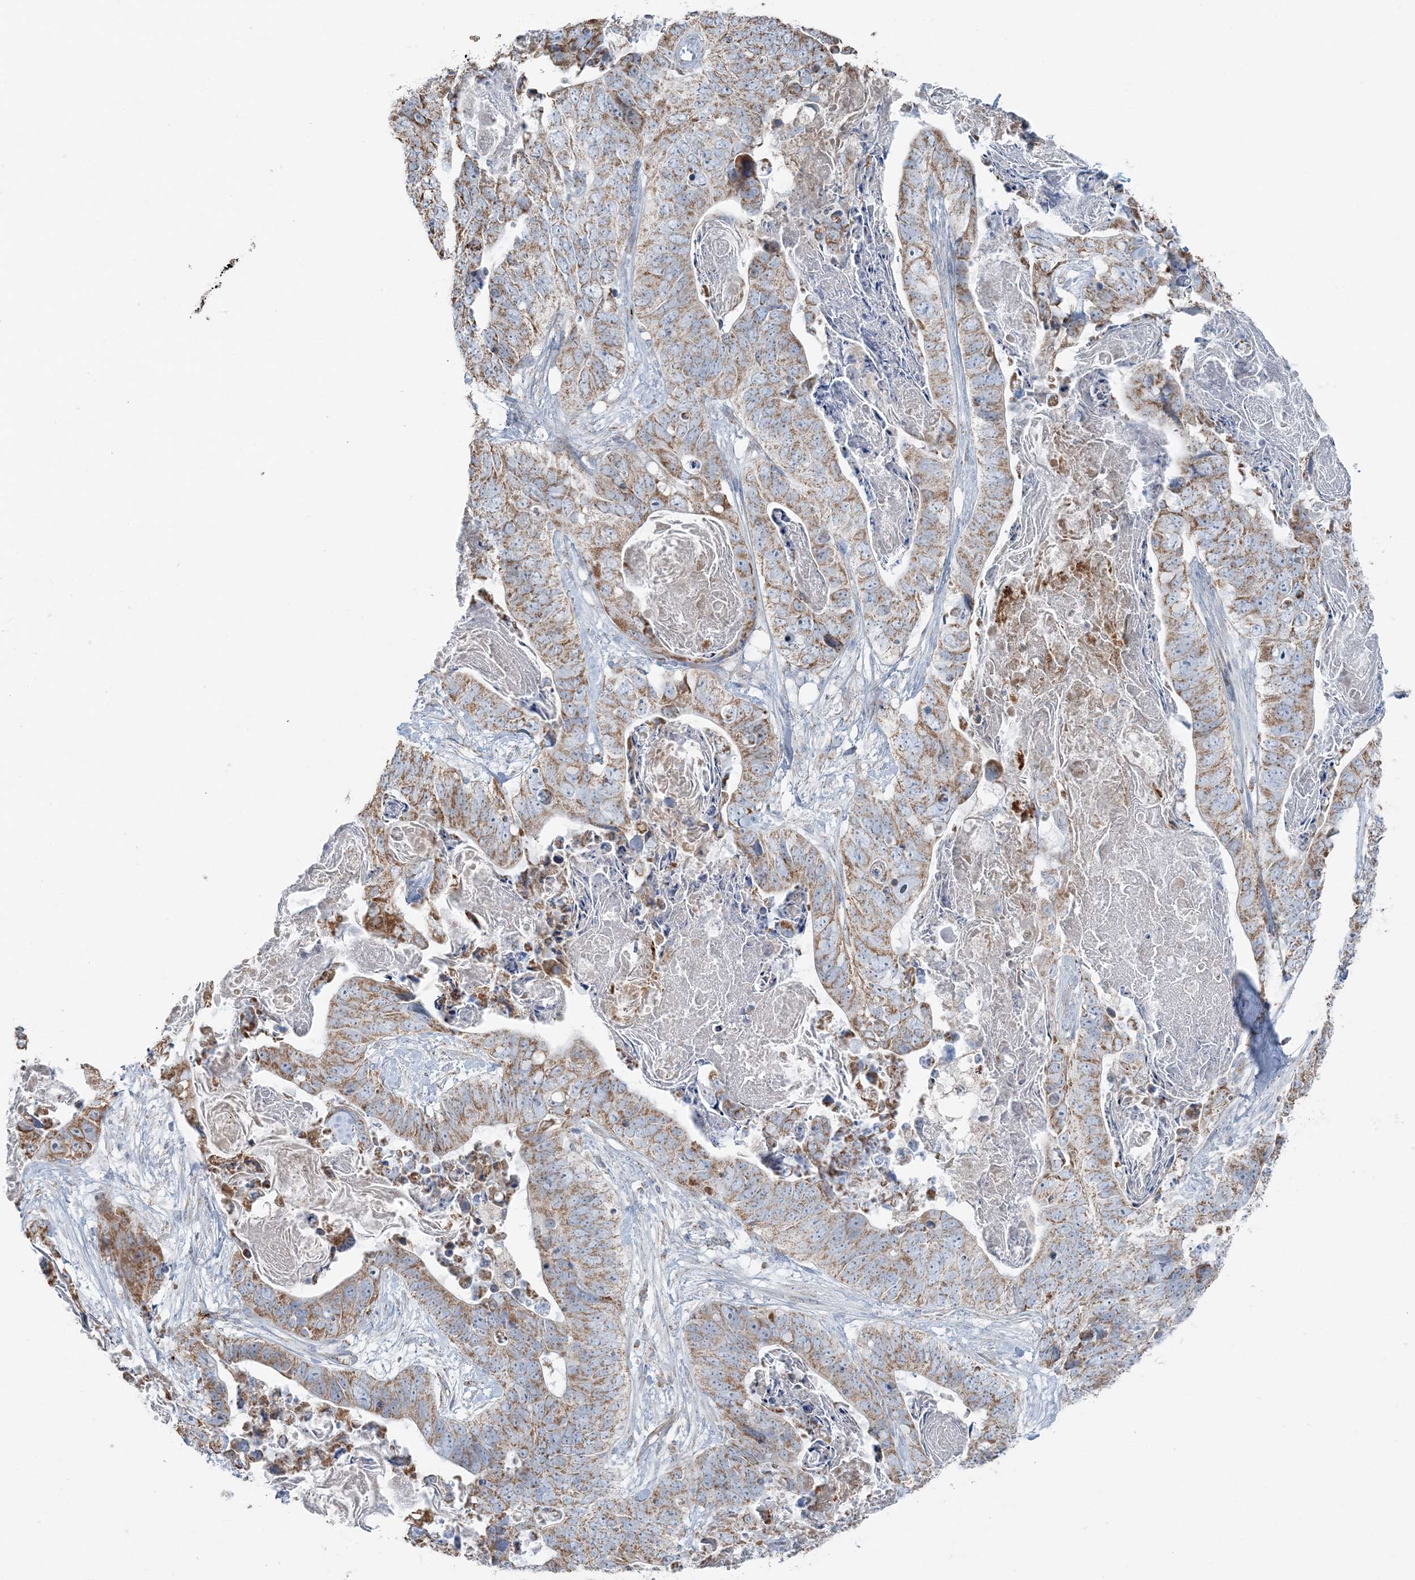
{"staining": {"intensity": "moderate", "quantity": ">75%", "location": "cytoplasmic/membranous"}, "tissue": "stomach cancer", "cell_type": "Tumor cells", "image_type": "cancer", "snomed": [{"axis": "morphology", "description": "Adenocarcinoma, NOS"}, {"axis": "topography", "description": "Stomach"}], "caption": "Stomach cancer stained for a protein (brown) reveals moderate cytoplasmic/membranous positive expression in approximately >75% of tumor cells.", "gene": "SLC22A16", "patient": {"sex": "female", "age": 89}}